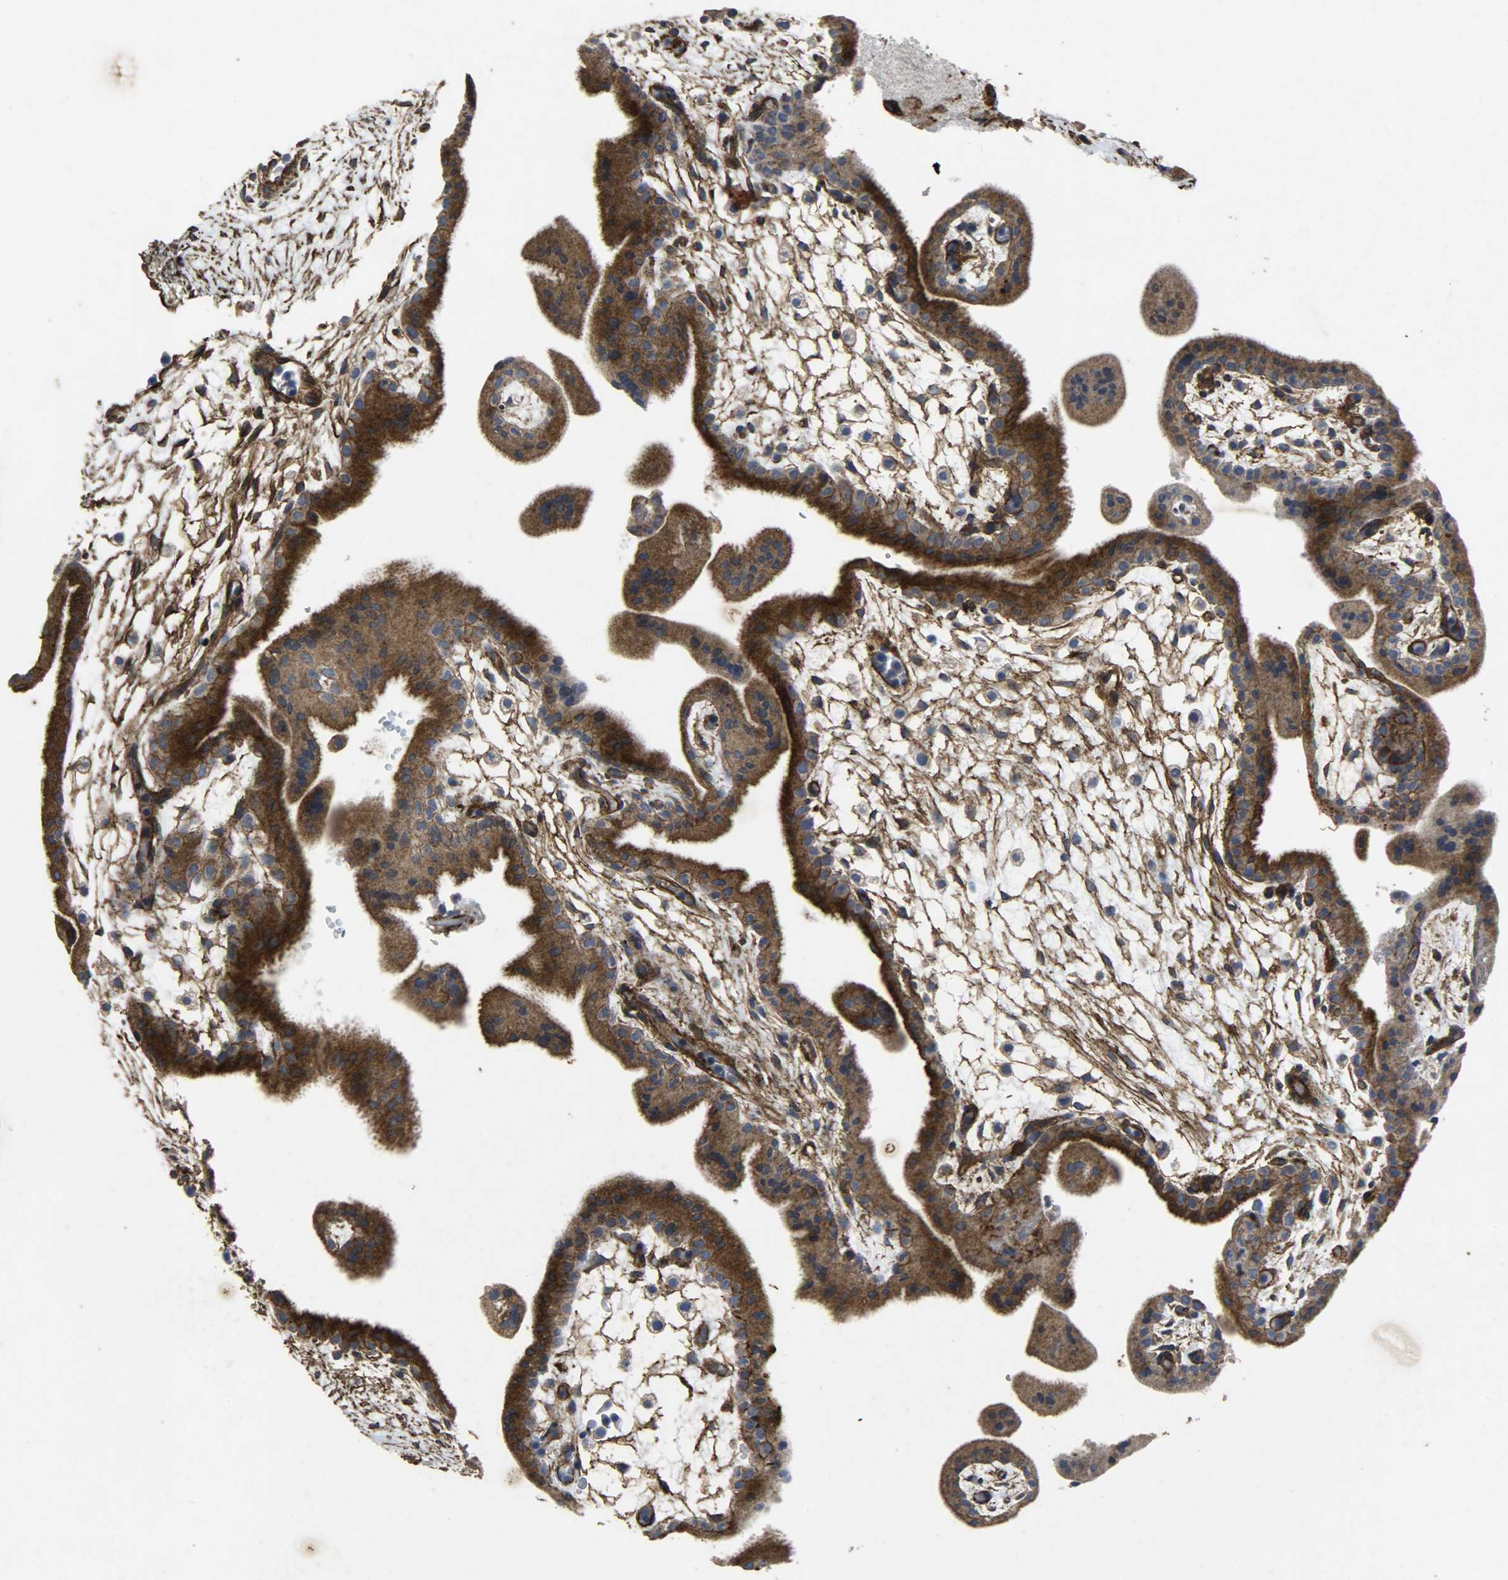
{"staining": {"intensity": "strong", "quantity": ">75%", "location": "cytoplasmic/membranous"}, "tissue": "placenta", "cell_type": "Trophoblastic cells", "image_type": "normal", "snomed": [{"axis": "morphology", "description": "Normal tissue, NOS"}, {"axis": "topography", "description": "Placenta"}], "caption": "Brown immunohistochemical staining in benign human placenta displays strong cytoplasmic/membranous positivity in about >75% of trophoblastic cells.", "gene": "TPM4", "patient": {"sex": "female", "age": 35}}